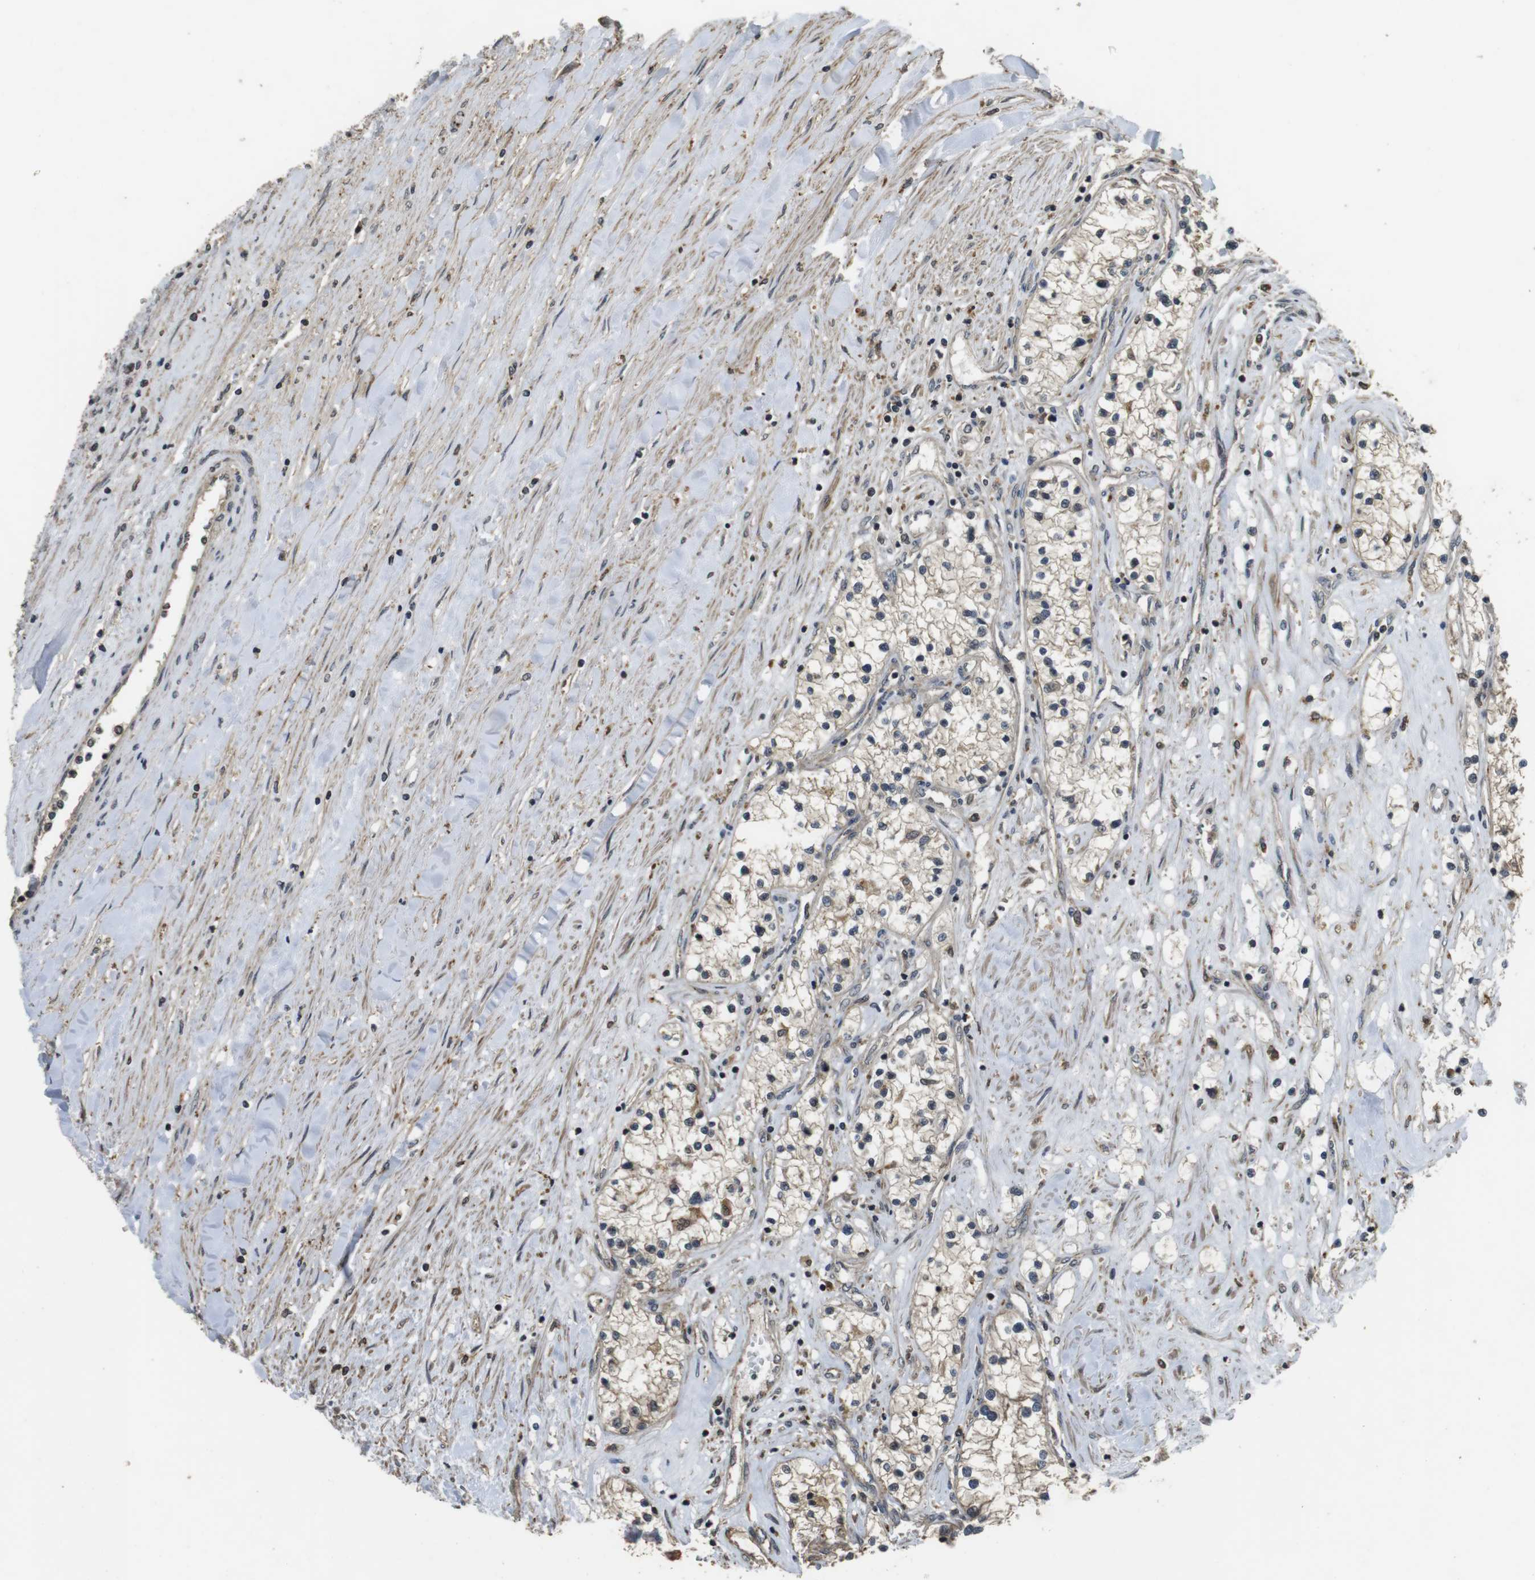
{"staining": {"intensity": "negative", "quantity": "none", "location": "none"}, "tissue": "renal cancer", "cell_type": "Tumor cells", "image_type": "cancer", "snomed": [{"axis": "morphology", "description": "Adenocarcinoma, NOS"}, {"axis": "topography", "description": "Kidney"}], "caption": "IHC of human renal cancer shows no expression in tumor cells.", "gene": "FZD10", "patient": {"sex": "male", "age": 68}}